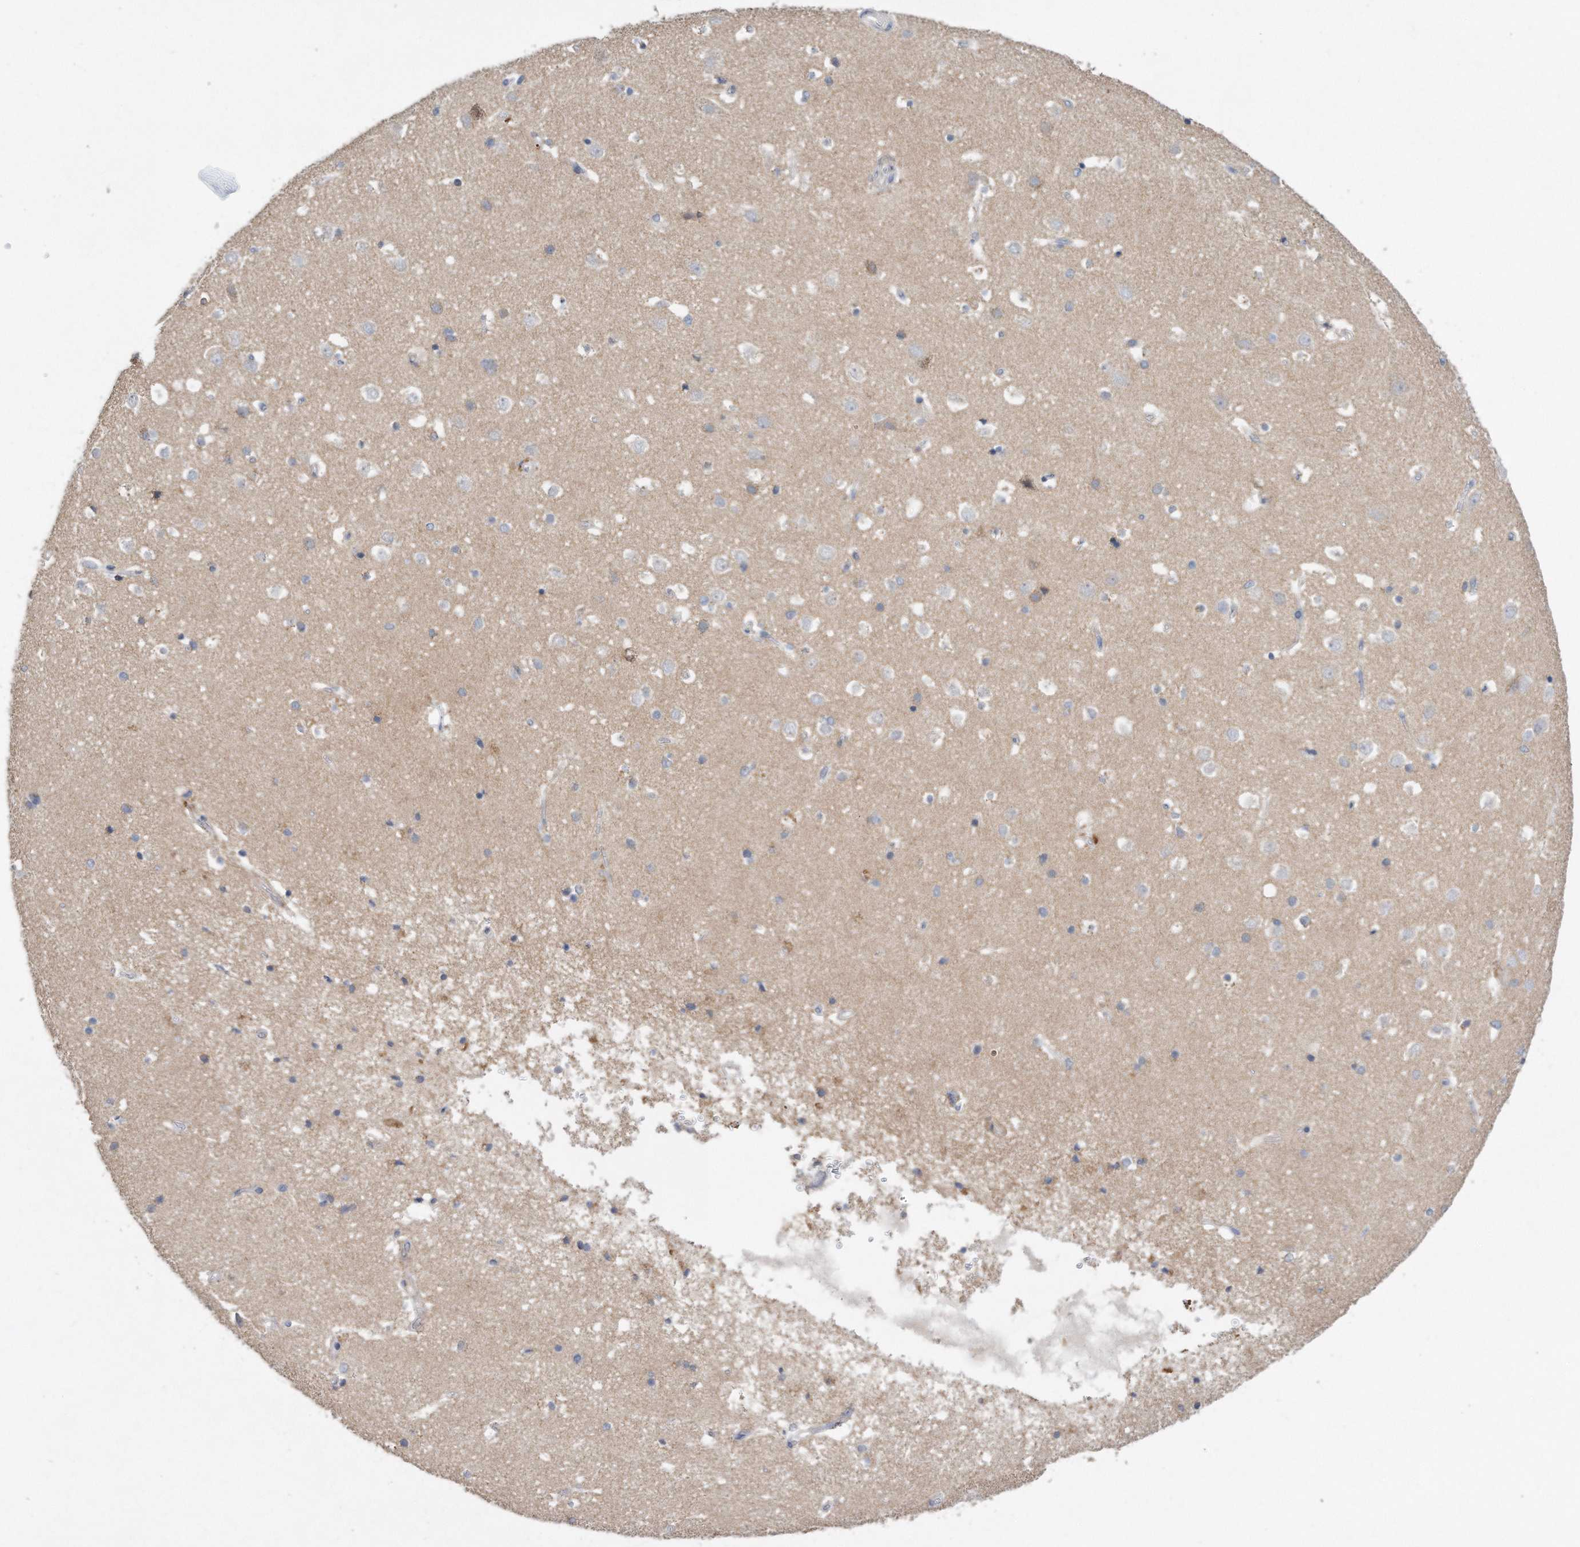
{"staining": {"intensity": "negative", "quantity": "none", "location": "none"}, "tissue": "cerebral cortex", "cell_type": "Endothelial cells", "image_type": "normal", "snomed": [{"axis": "morphology", "description": "Normal tissue, NOS"}, {"axis": "topography", "description": "Cerebral cortex"}], "caption": "Immunohistochemical staining of benign human cerebral cortex exhibits no significant expression in endothelial cells. Brightfield microscopy of IHC stained with DAB (3,3'-diaminobenzidine) (brown) and hematoxylin (blue), captured at high magnification.", "gene": "CDH12", "patient": {"sex": "male", "age": 54}}